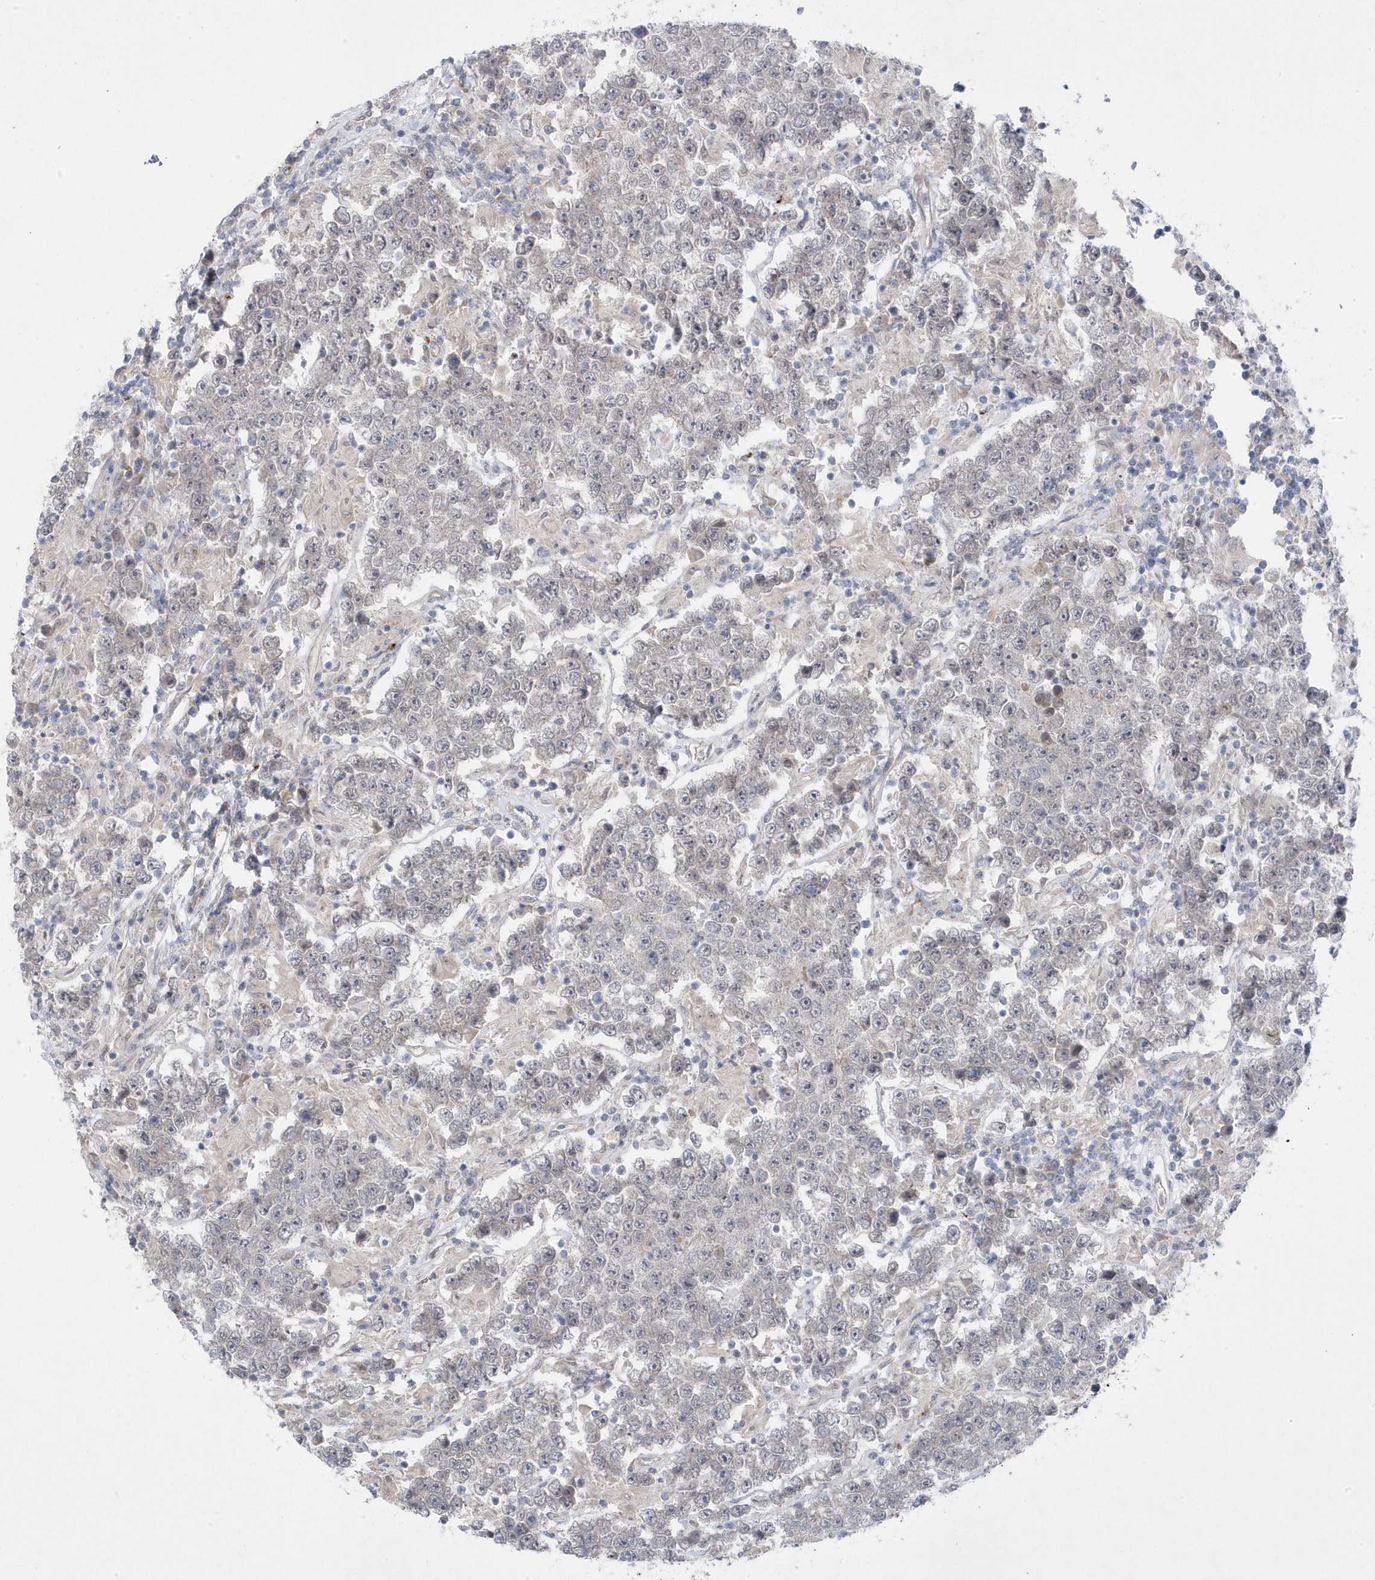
{"staining": {"intensity": "negative", "quantity": "none", "location": "none"}, "tissue": "testis cancer", "cell_type": "Tumor cells", "image_type": "cancer", "snomed": [{"axis": "morphology", "description": "Normal tissue, NOS"}, {"axis": "morphology", "description": "Urothelial carcinoma, High grade"}, {"axis": "morphology", "description": "Seminoma, NOS"}, {"axis": "morphology", "description": "Carcinoma, Embryonal, NOS"}, {"axis": "topography", "description": "Urinary bladder"}, {"axis": "topography", "description": "Testis"}], "caption": "Immunohistochemistry image of human testis cancer (high-grade urothelial carcinoma) stained for a protein (brown), which exhibits no expression in tumor cells.", "gene": "ANAPC1", "patient": {"sex": "male", "age": 41}}